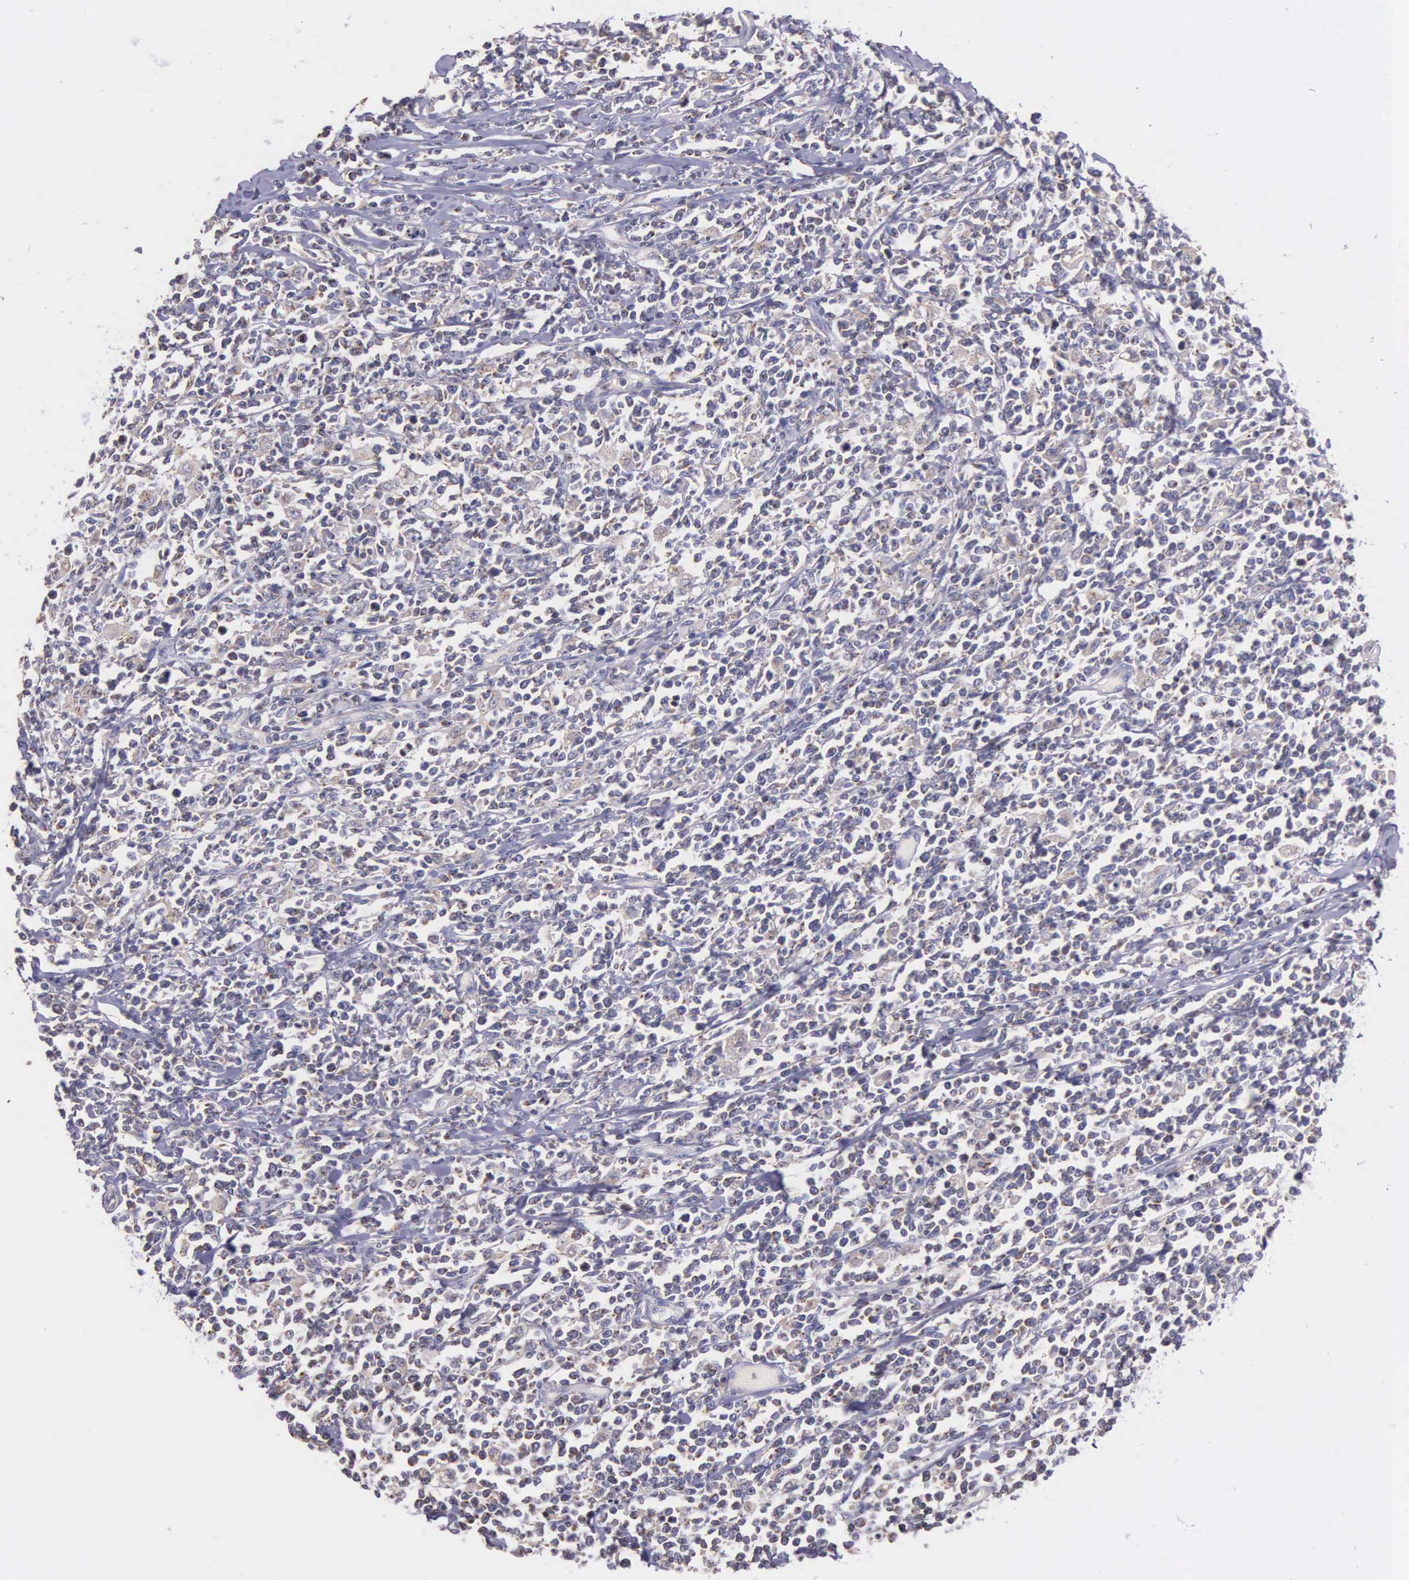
{"staining": {"intensity": "negative", "quantity": "none", "location": "none"}, "tissue": "lymphoma", "cell_type": "Tumor cells", "image_type": "cancer", "snomed": [{"axis": "morphology", "description": "Malignant lymphoma, non-Hodgkin's type, High grade"}, {"axis": "topography", "description": "Colon"}], "caption": "DAB (3,3'-diaminobenzidine) immunohistochemical staining of human malignant lymphoma, non-Hodgkin's type (high-grade) exhibits no significant staining in tumor cells.", "gene": "MIA2", "patient": {"sex": "male", "age": 82}}